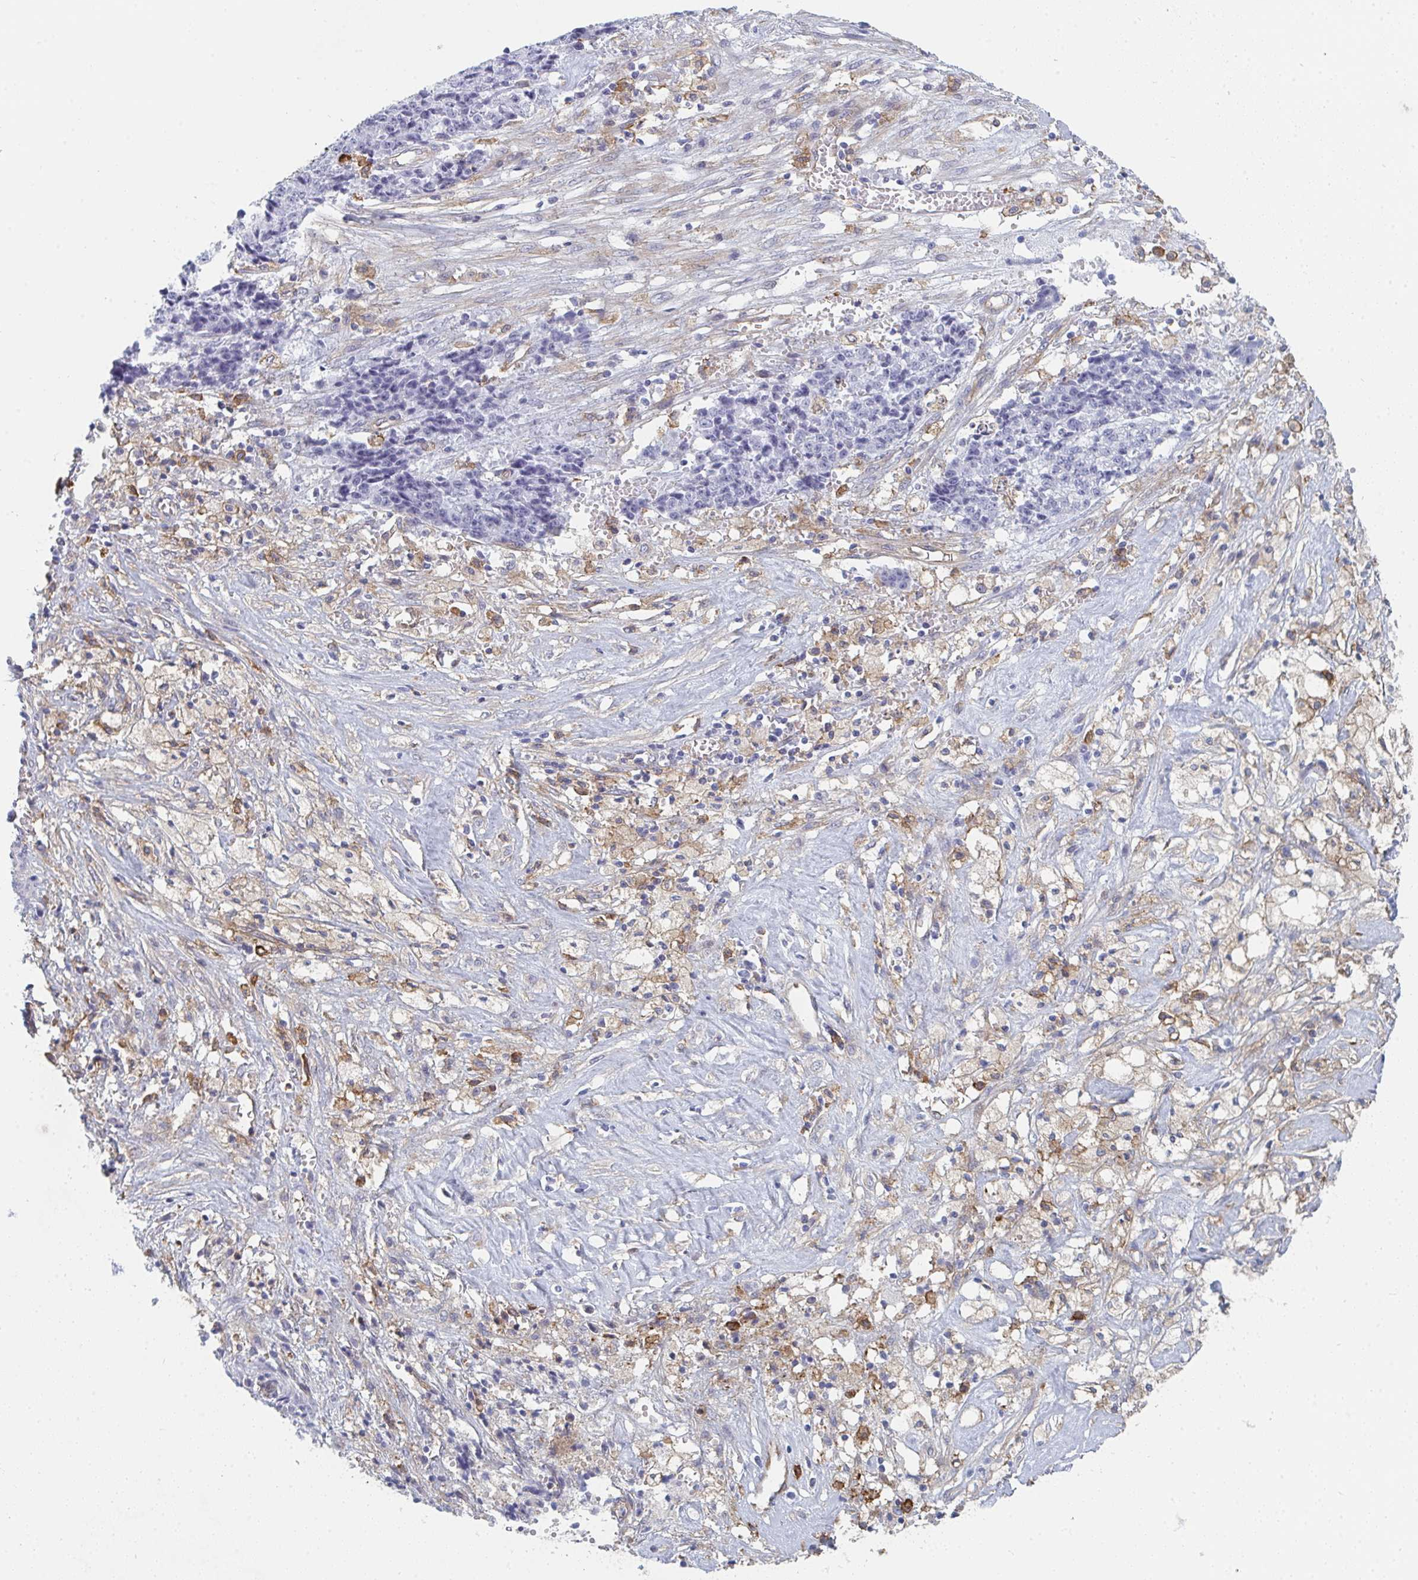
{"staining": {"intensity": "negative", "quantity": "none", "location": "none"}, "tissue": "ovarian cancer", "cell_type": "Tumor cells", "image_type": "cancer", "snomed": [{"axis": "morphology", "description": "Carcinoma, endometroid"}, {"axis": "topography", "description": "Ovary"}], "caption": "An image of human ovarian cancer (endometroid carcinoma) is negative for staining in tumor cells.", "gene": "DAB2", "patient": {"sex": "female", "age": 42}}